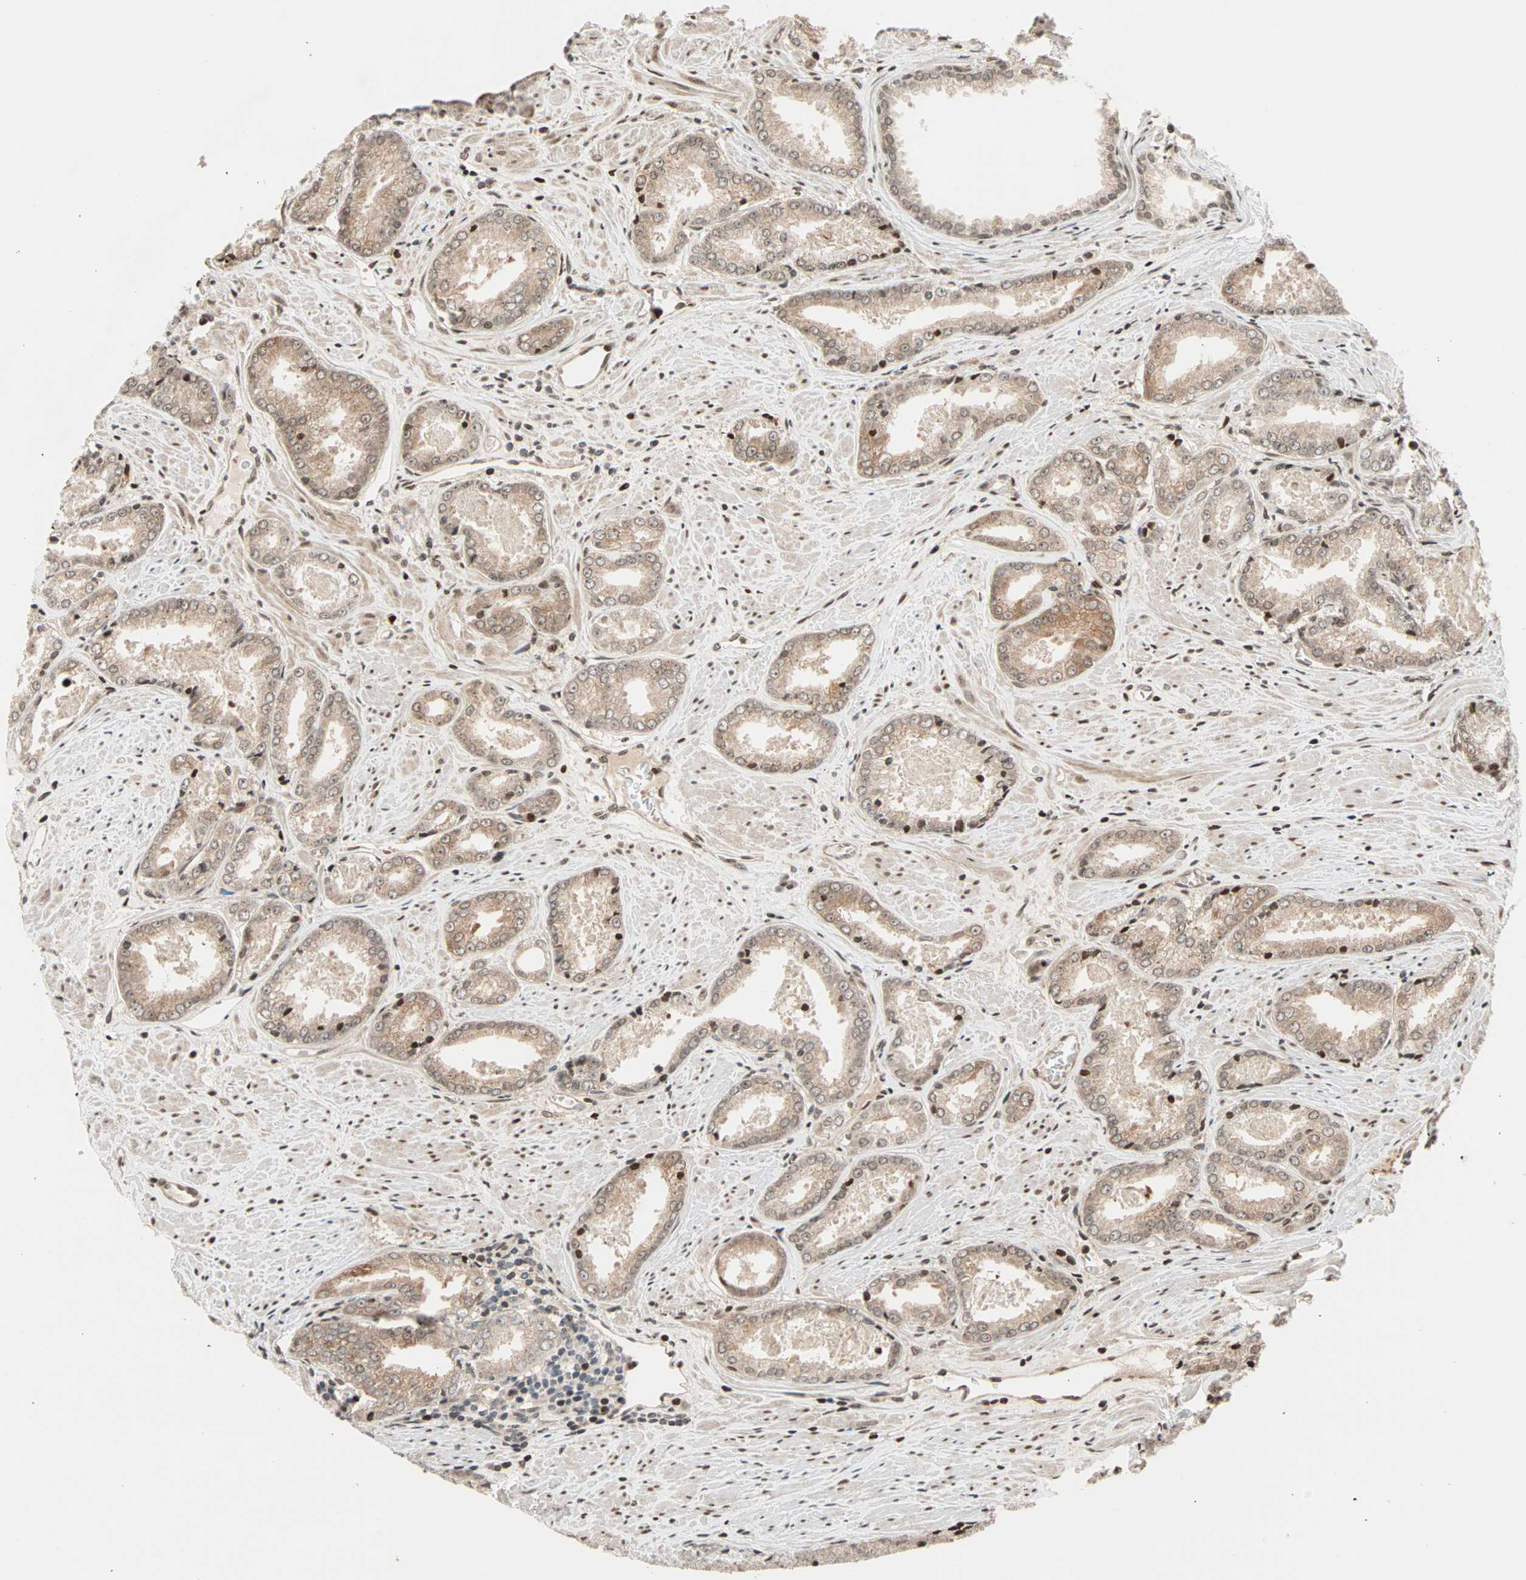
{"staining": {"intensity": "weak", "quantity": ">75%", "location": "cytoplasmic/membranous,nuclear"}, "tissue": "prostate cancer", "cell_type": "Tumor cells", "image_type": "cancer", "snomed": [{"axis": "morphology", "description": "Adenocarcinoma, Low grade"}, {"axis": "topography", "description": "Prostate"}], "caption": "Human adenocarcinoma (low-grade) (prostate) stained with a protein marker reveals weak staining in tumor cells.", "gene": "HECW1", "patient": {"sex": "male", "age": 64}}